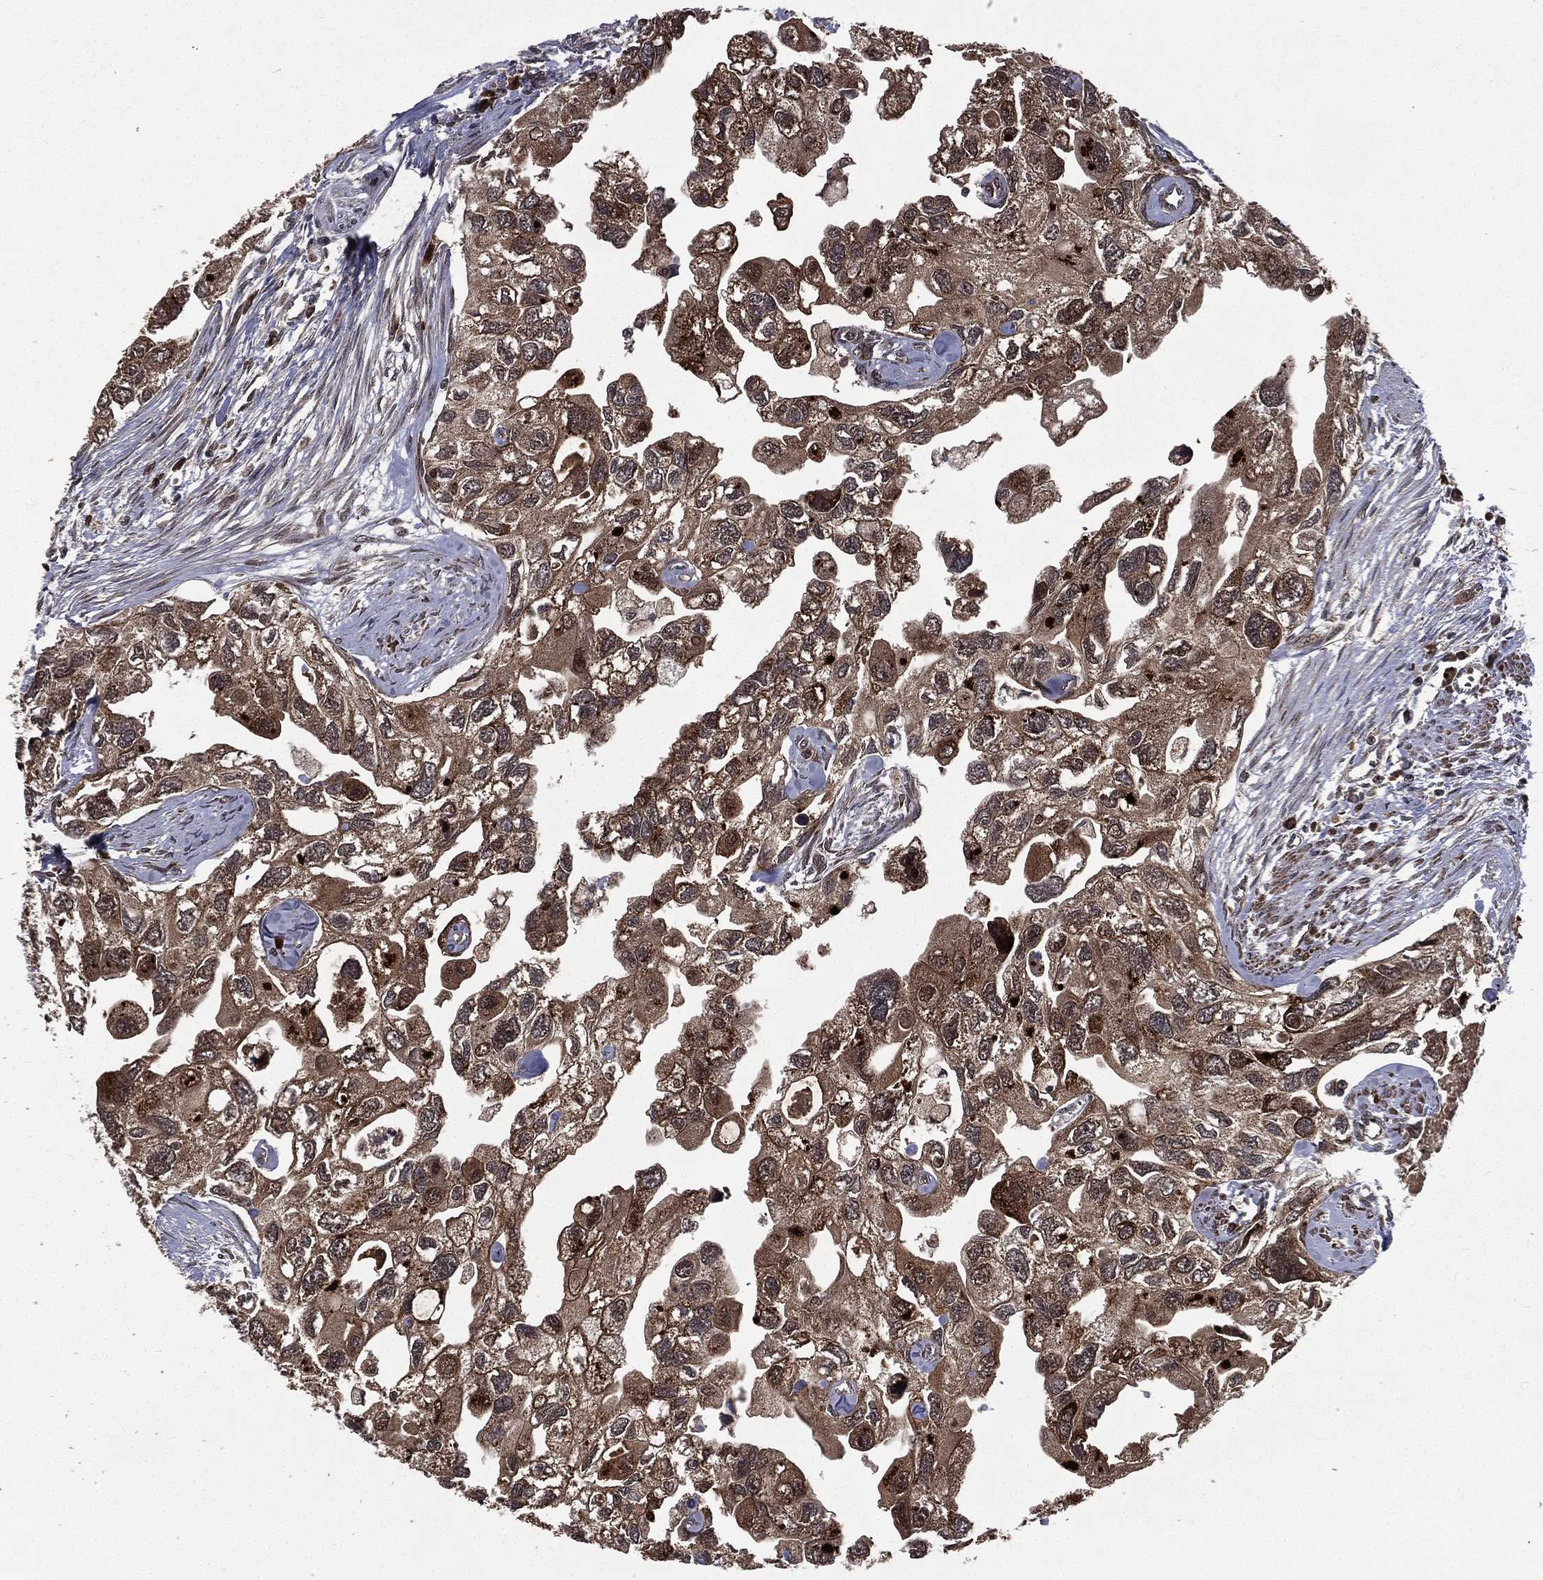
{"staining": {"intensity": "moderate", "quantity": ">75%", "location": "cytoplasmic/membranous"}, "tissue": "urothelial cancer", "cell_type": "Tumor cells", "image_type": "cancer", "snomed": [{"axis": "morphology", "description": "Urothelial carcinoma, High grade"}, {"axis": "topography", "description": "Urinary bladder"}], "caption": "An immunohistochemistry micrograph of tumor tissue is shown. Protein staining in brown labels moderate cytoplasmic/membranous positivity in high-grade urothelial carcinoma within tumor cells. (DAB (3,3'-diaminobenzidine) = brown stain, brightfield microscopy at high magnification).", "gene": "LENG8", "patient": {"sex": "male", "age": 59}}